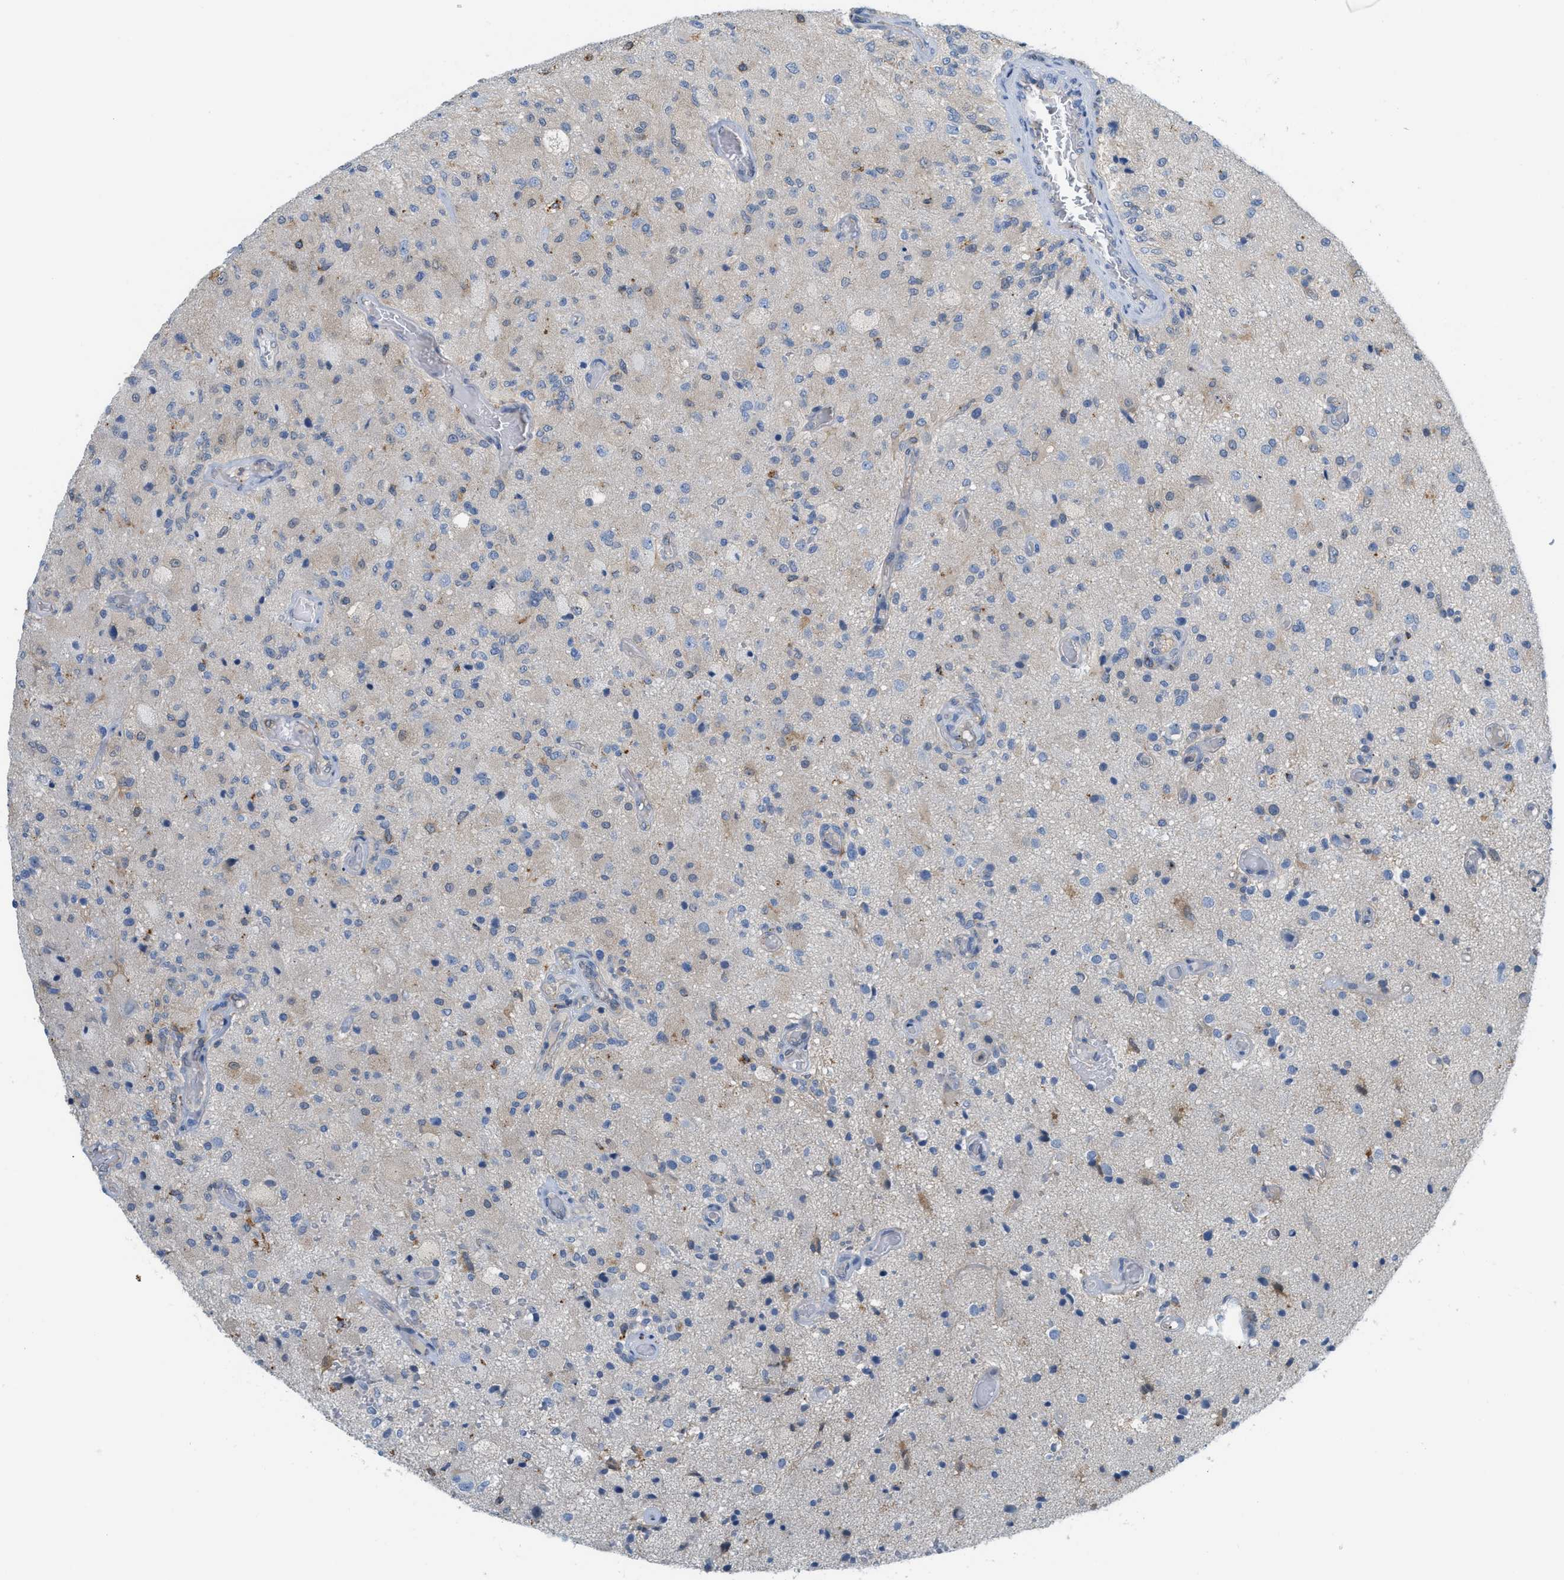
{"staining": {"intensity": "weak", "quantity": "<25%", "location": "cytoplasmic/membranous"}, "tissue": "glioma", "cell_type": "Tumor cells", "image_type": "cancer", "snomed": [{"axis": "morphology", "description": "Normal tissue, NOS"}, {"axis": "morphology", "description": "Glioma, malignant, High grade"}, {"axis": "topography", "description": "Cerebral cortex"}], "caption": "Immunohistochemical staining of human high-grade glioma (malignant) reveals no significant positivity in tumor cells.", "gene": "CSTB", "patient": {"sex": "male", "age": 77}}